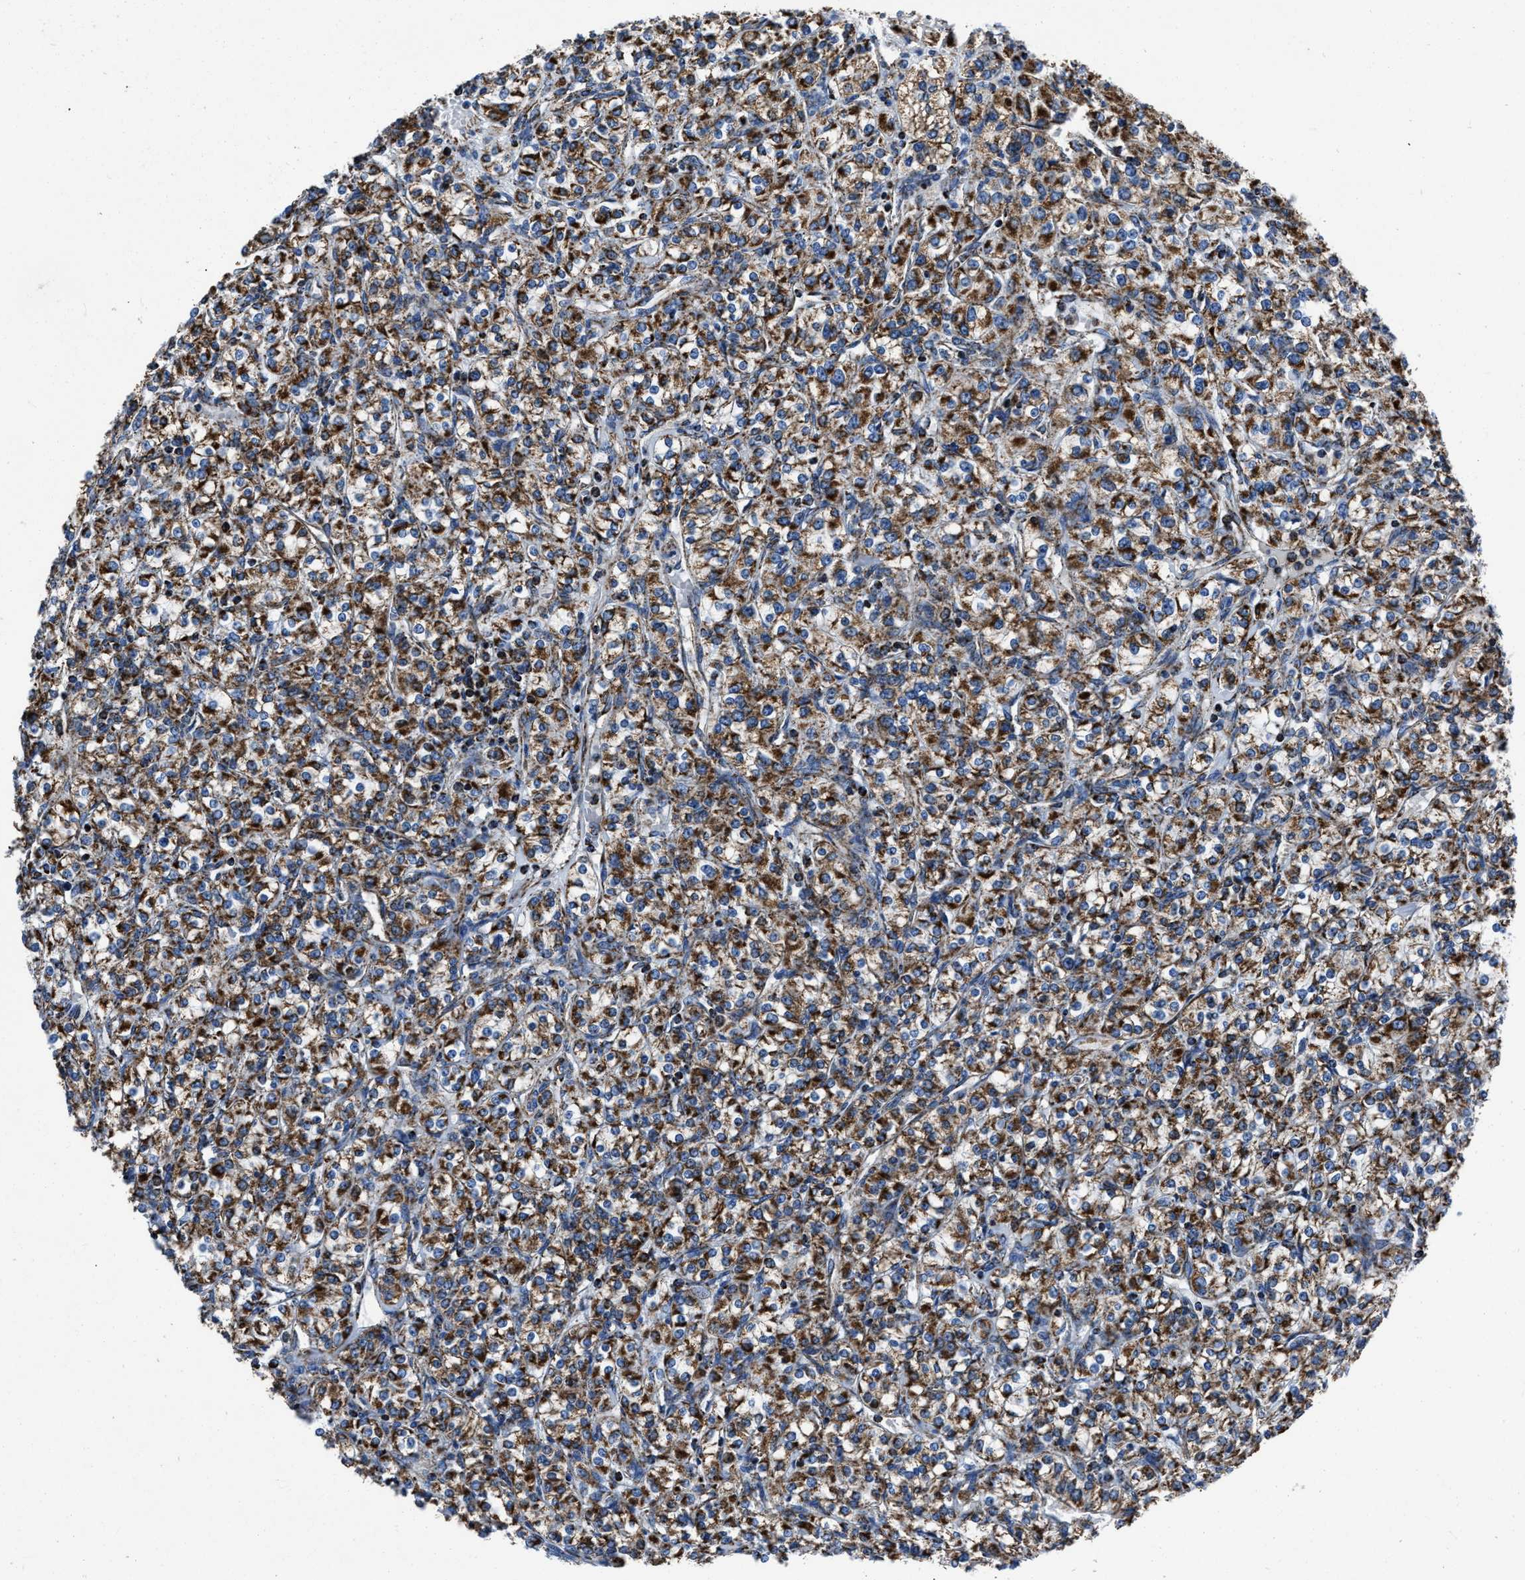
{"staining": {"intensity": "moderate", "quantity": ">75%", "location": "cytoplasmic/membranous"}, "tissue": "renal cancer", "cell_type": "Tumor cells", "image_type": "cancer", "snomed": [{"axis": "morphology", "description": "Adenocarcinoma, NOS"}, {"axis": "topography", "description": "Kidney"}], "caption": "Immunohistochemistry (IHC) (DAB) staining of human renal cancer (adenocarcinoma) exhibits moderate cytoplasmic/membranous protein staining in approximately >75% of tumor cells.", "gene": "NSD3", "patient": {"sex": "male", "age": 77}}